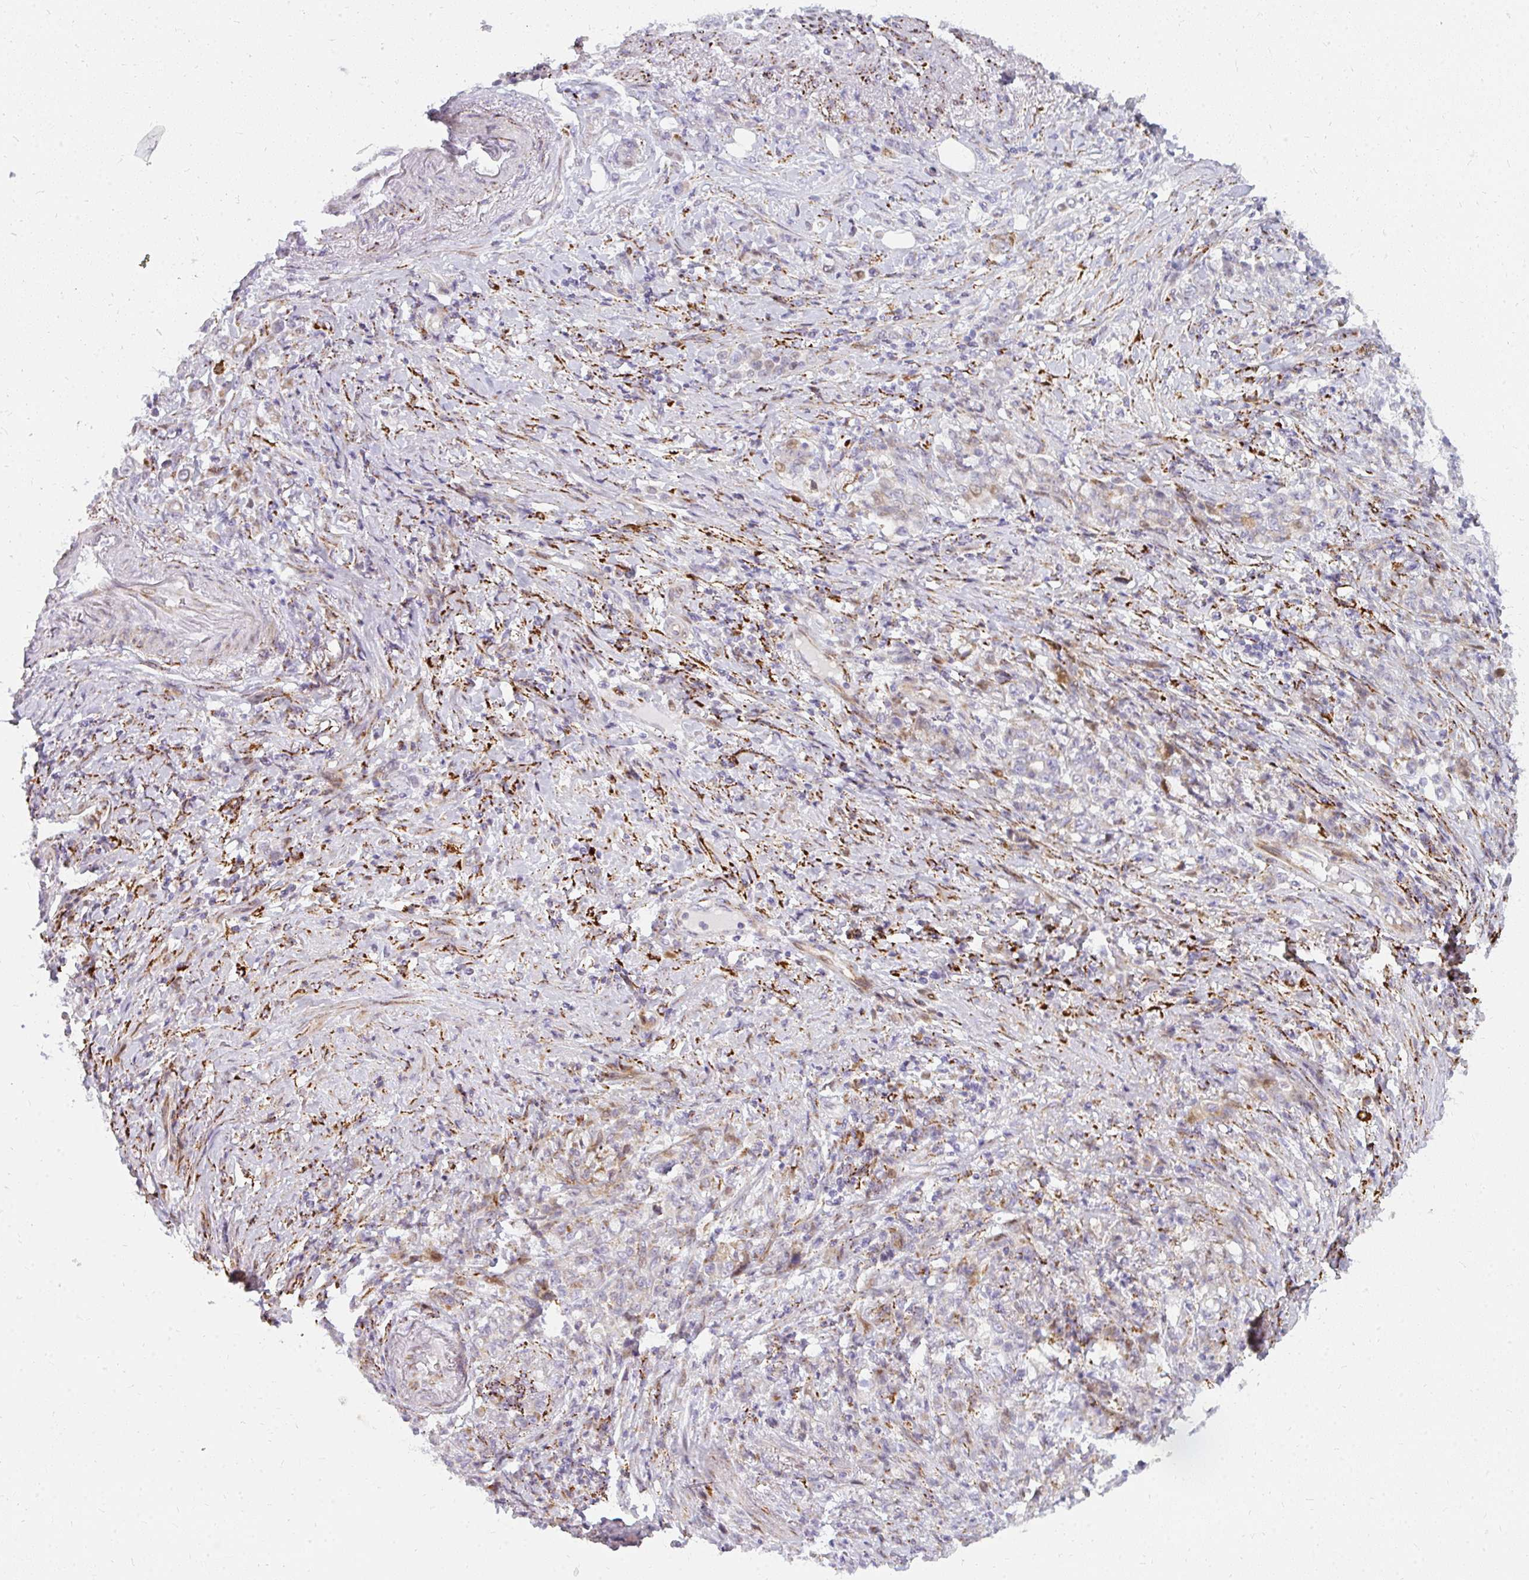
{"staining": {"intensity": "weak", "quantity": "<25%", "location": "cytoplasmic/membranous"}, "tissue": "stomach cancer", "cell_type": "Tumor cells", "image_type": "cancer", "snomed": [{"axis": "morphology", "description": "Adenocarcinoma, NOS"}, {"axis": "topography", "description": "Stomach"}], "caption": "A high-resolution photomicrograph shows IHC staining of stomach cancer (adenocarcinoma), which shows no significant positivity in tumor cells. (DAB (3,3'-diaminobenzidine) IHC visualized using brightfield microscopy, high magnification).", "gene": "PLA2G5", "patient": {"sex": "female", "age": 79}}